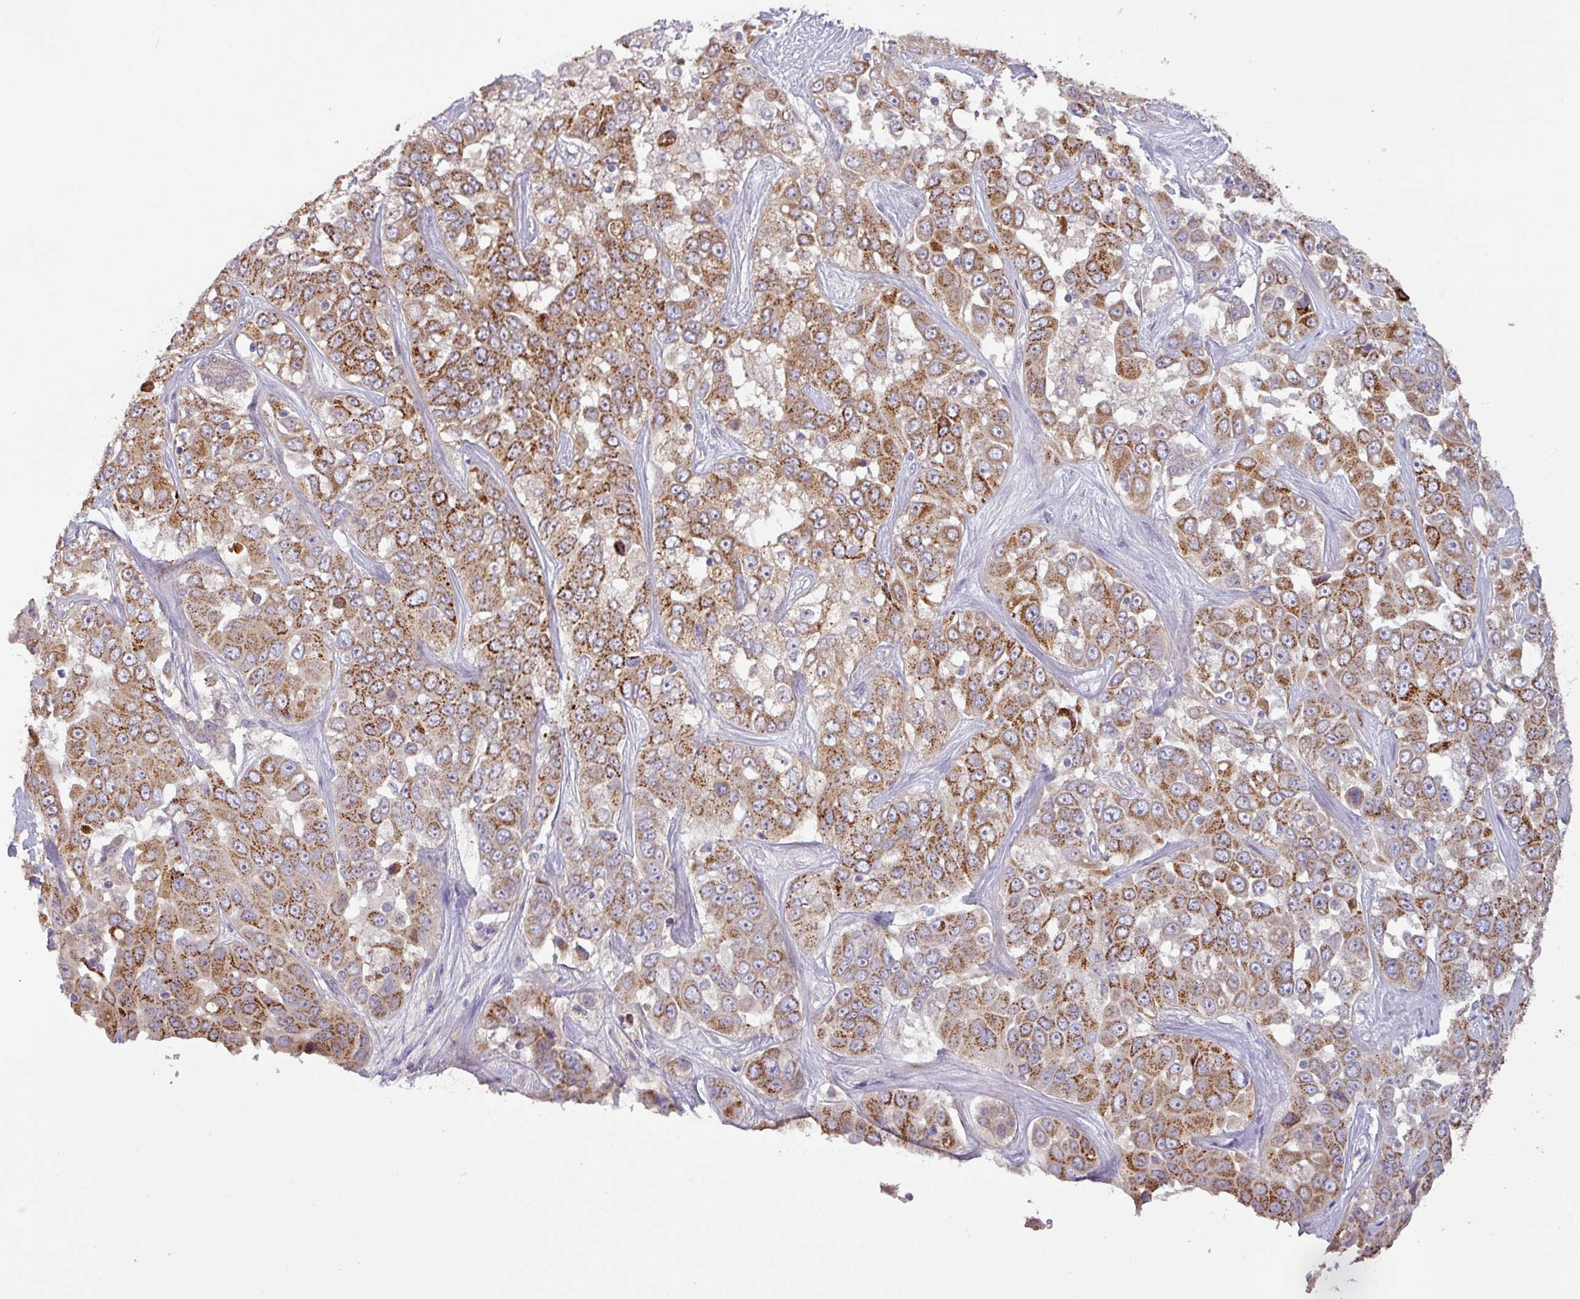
{"staining": {"intensity": "moderate", "quantity": ">75%", "location": "cytoplasmic/membranous"}, "tissue": "liver cancer", "cell_type": "Tumor cells", "image_type": "cancer", "snomed": [{"axis": "morphology", "description": "Cholangiocarcinoma"}, {"axis": "topography", "description": "Liver"}], "caption": "A micrograph of liver cancer stained for a protein reveals moderate cytoplasmic/membranous brown staining in tumor cells.", "gene": "GALNT12", "patient": {"sex": "female", "age": 52}}